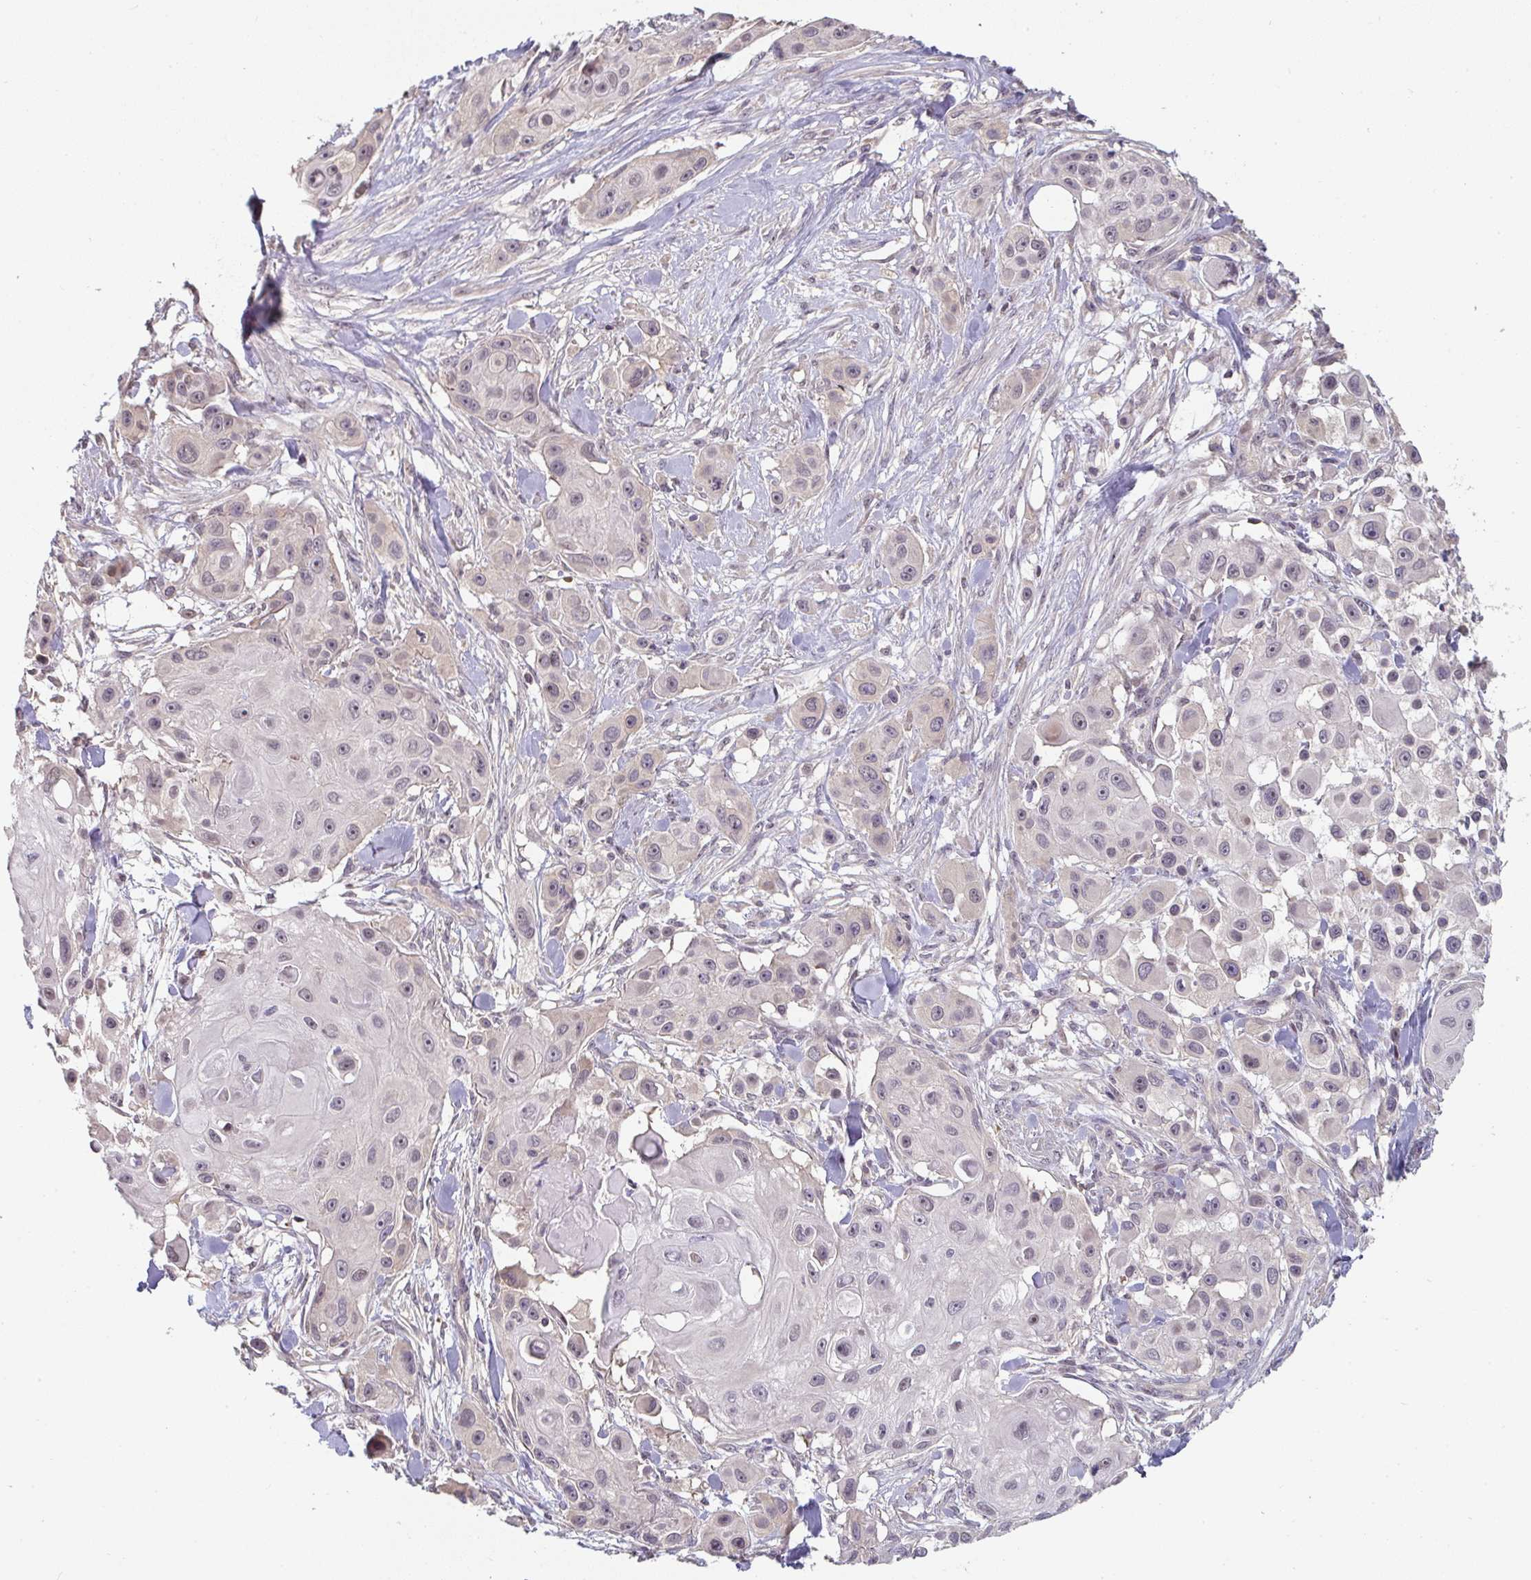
{"staining": {"intensity": "negative", "quantity": "none", "location": "none"}, "tissue": "skin cancer", "cell_type": "Tumor cells", "image_type": "cancer", "snomed": [{"axis": "morphology", "description": "Squamous cell carcinoma, NOS"}, {"axis": "topography", "description": "Skin"}], "caption": "The histopathology image demonstrates no significant expression in tumor cells of squamous cell carcinoma (skin).", "gene": "RANGRF", "patient": {"sex": "male", "age": 63}}